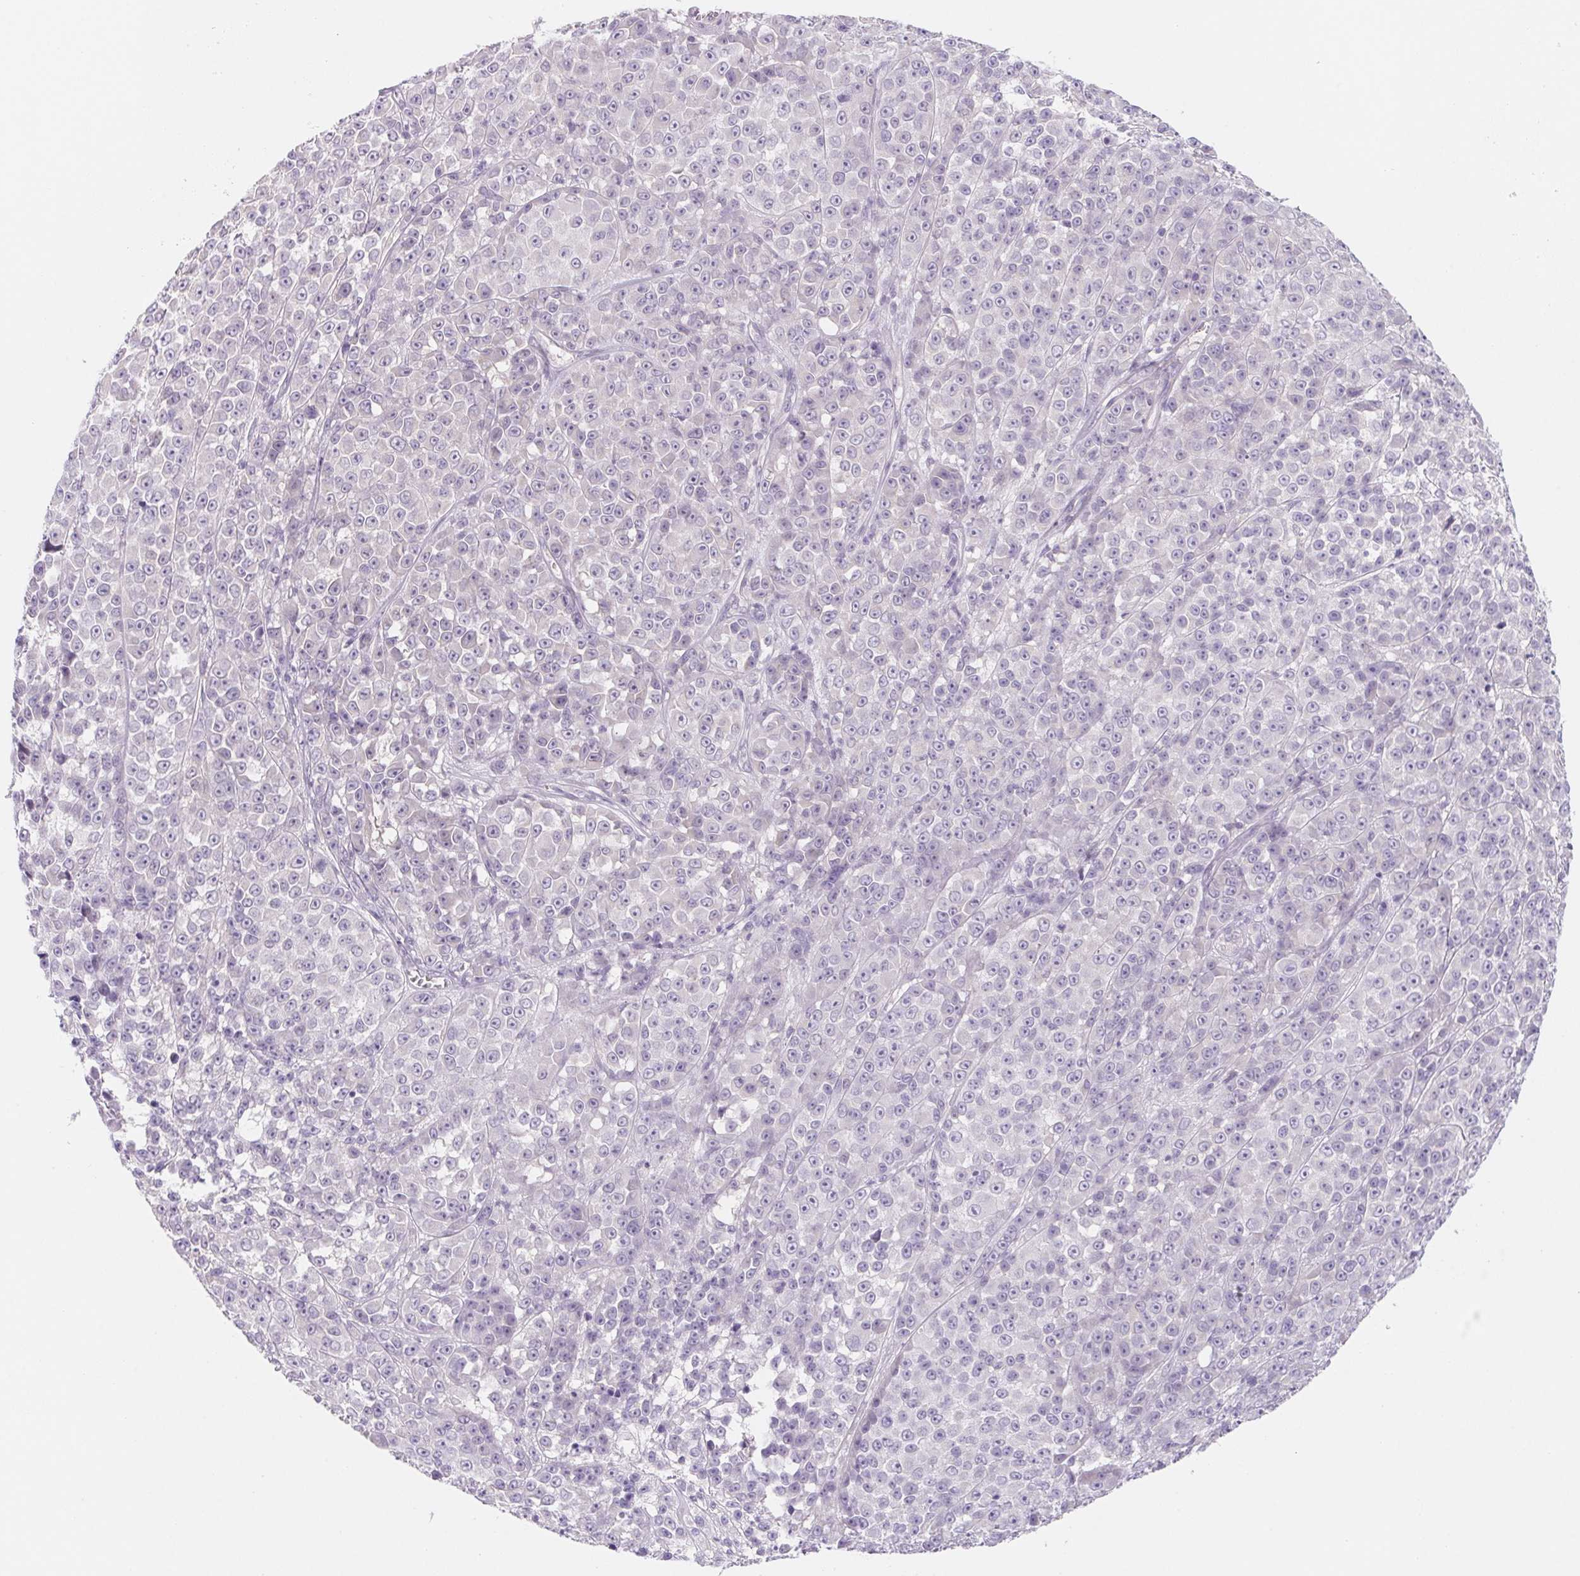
{"staining": {"intensity": "negative", "quantity": "none", "location": "none"}, "tissue": "melanoma", "cell_type": "Tumor cells", "image_type": "cancer", "snomed": [{"axis": "morphology", "description": "Malignant melanoma, NOS"}, {"axis": "topography", "description": "Skin"}, {"axis": "topography", "description": "Skin of back"}], "caption": "A micrograph of human melanoma is negative for staining in tumor cells.", "gene": "CTNND2", "patient": {"sex": "male", "age": 91}}